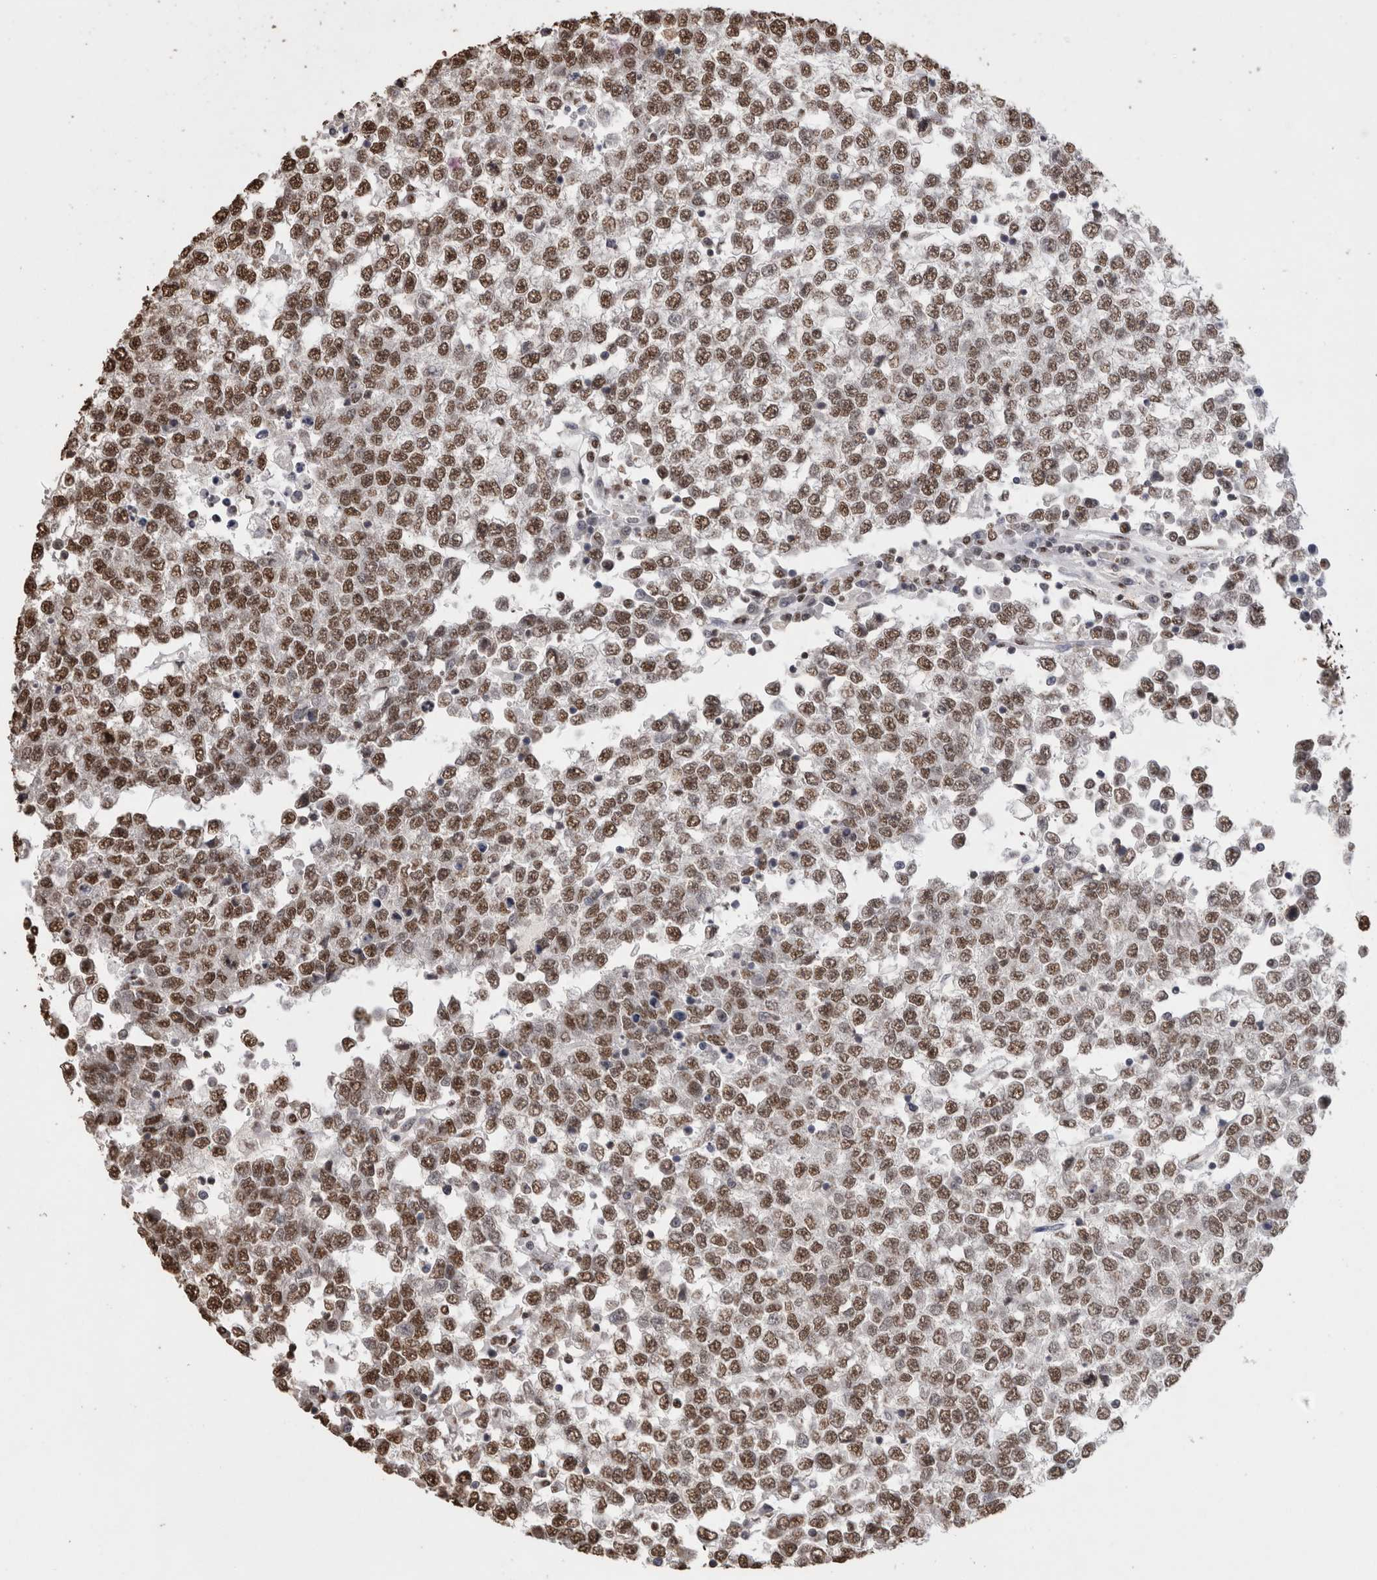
{"staining": {"intensity": "moderate", "quantity": ">75%", "location": "nuclear"}, "tissue": "testis cancer", "cell_type": "Tumor cells", "image_type": "cancer", "snomed": [{"axis": "morphology", "description": "Seminoma, NOS"}, {"axis": "topography", "description": "Testis"}], "caption": "Immunohistochemical staining of testis cancer (seminoma) exhibits moderate nuclear protein expression in approximately >75% of tumor cells. The protein is stained brown, and the nuclei are stained in blue (DAB IHC with brightfield microscopy, high magnification).", "gene": "NTHL1", "patient": {"sex": "male", "age": 65}}